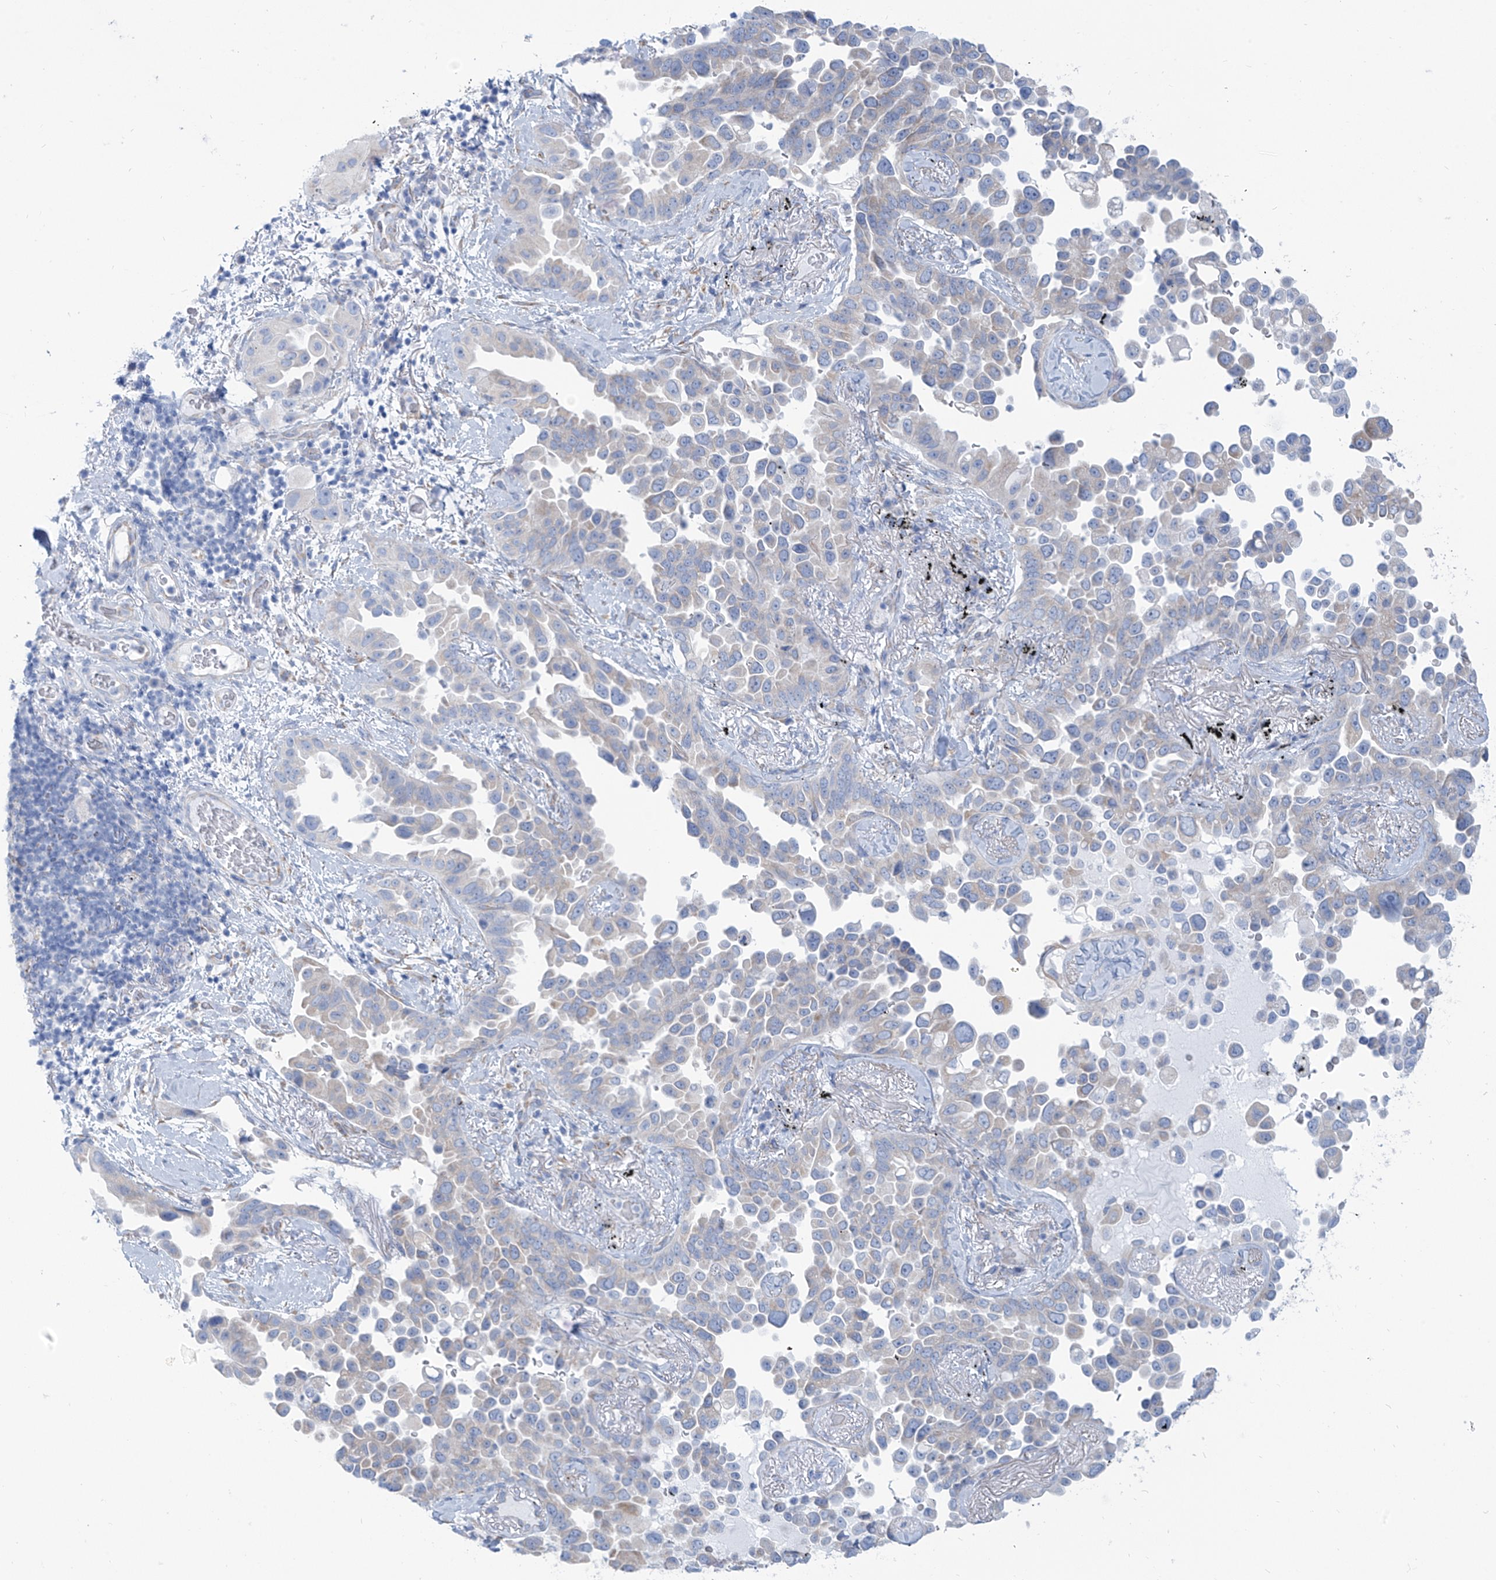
{"staining": {"intensity": "negative", "quantity": "none", "location": "none"}, "tissue": "lung cancer", "cell_type": "Tumor cells", "image_type": "cancer", "snomed": [{"axis": "morphology", "description": "Adenocarcinoma, NOS"}, {"axis": "topography", "description": "Lung"}], "caption": "Immunohistochemical staining of human lung cancer exhibits no significant staining in tumor cells. (DAB (3,3'-diaminobenzidine) IHC with hematoxylin counter stain).", "gene": "RCN2", "patient": {"sex": "female", "age": 67}}